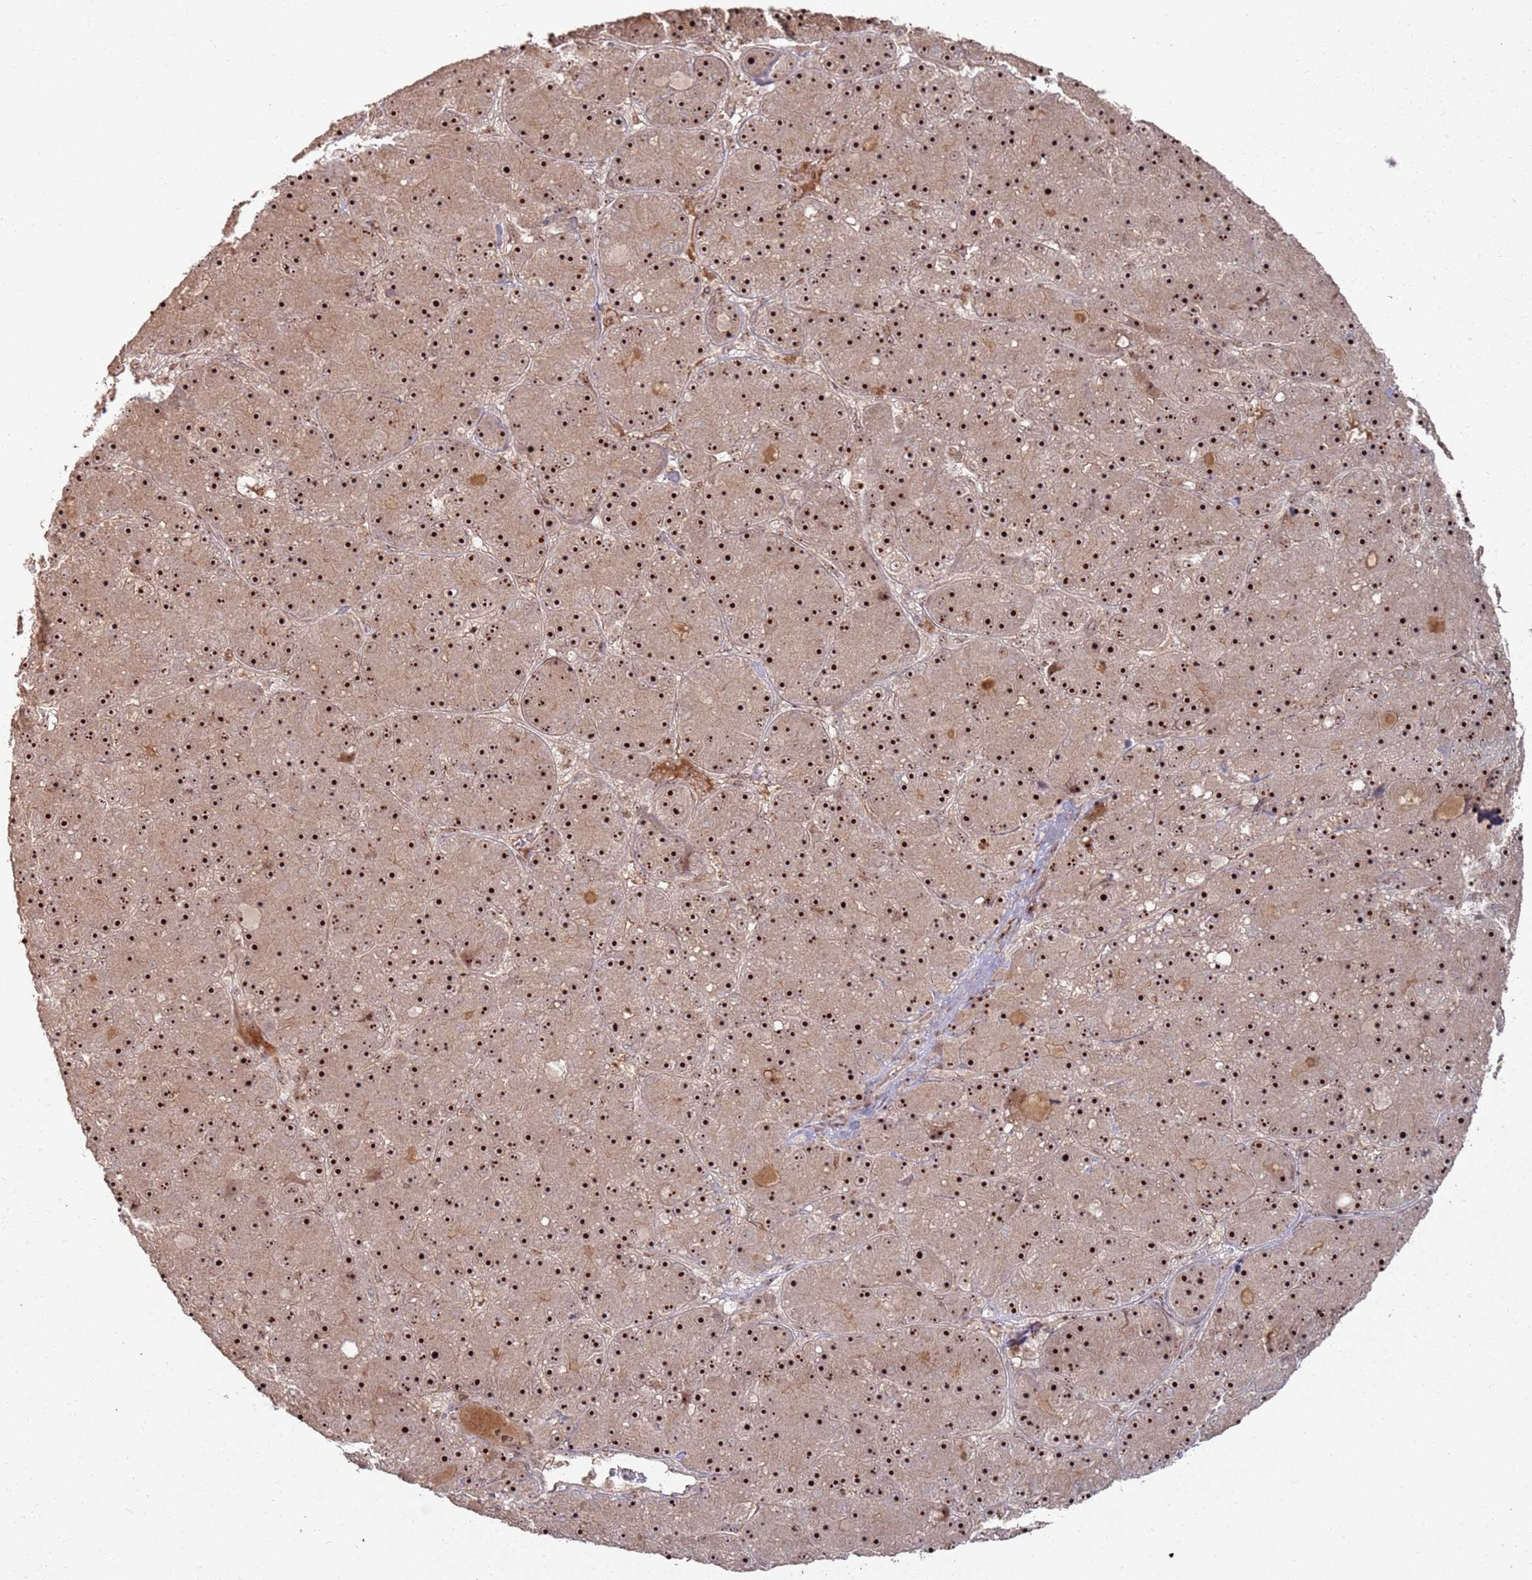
{"staining": {"intensity": "strong", "quantity": ">75%", "location": "nuclear"}, "tissue": "liver cancer", "cell_type": "Tumor cells", "image_type": "cancer", "snomed": [{"axis": "morphology", "description": "Carcinoma, Hepatocellular, NOS"}, {"axis": "topography", "description": "Liver"}], "caption": "Tumor cells show high levels of strong nuclear staining in about >75% of cells in liver hepatocellular carcinoma.", "gene": "UTP11", "patient": {"sex": "male", "age": 67}}